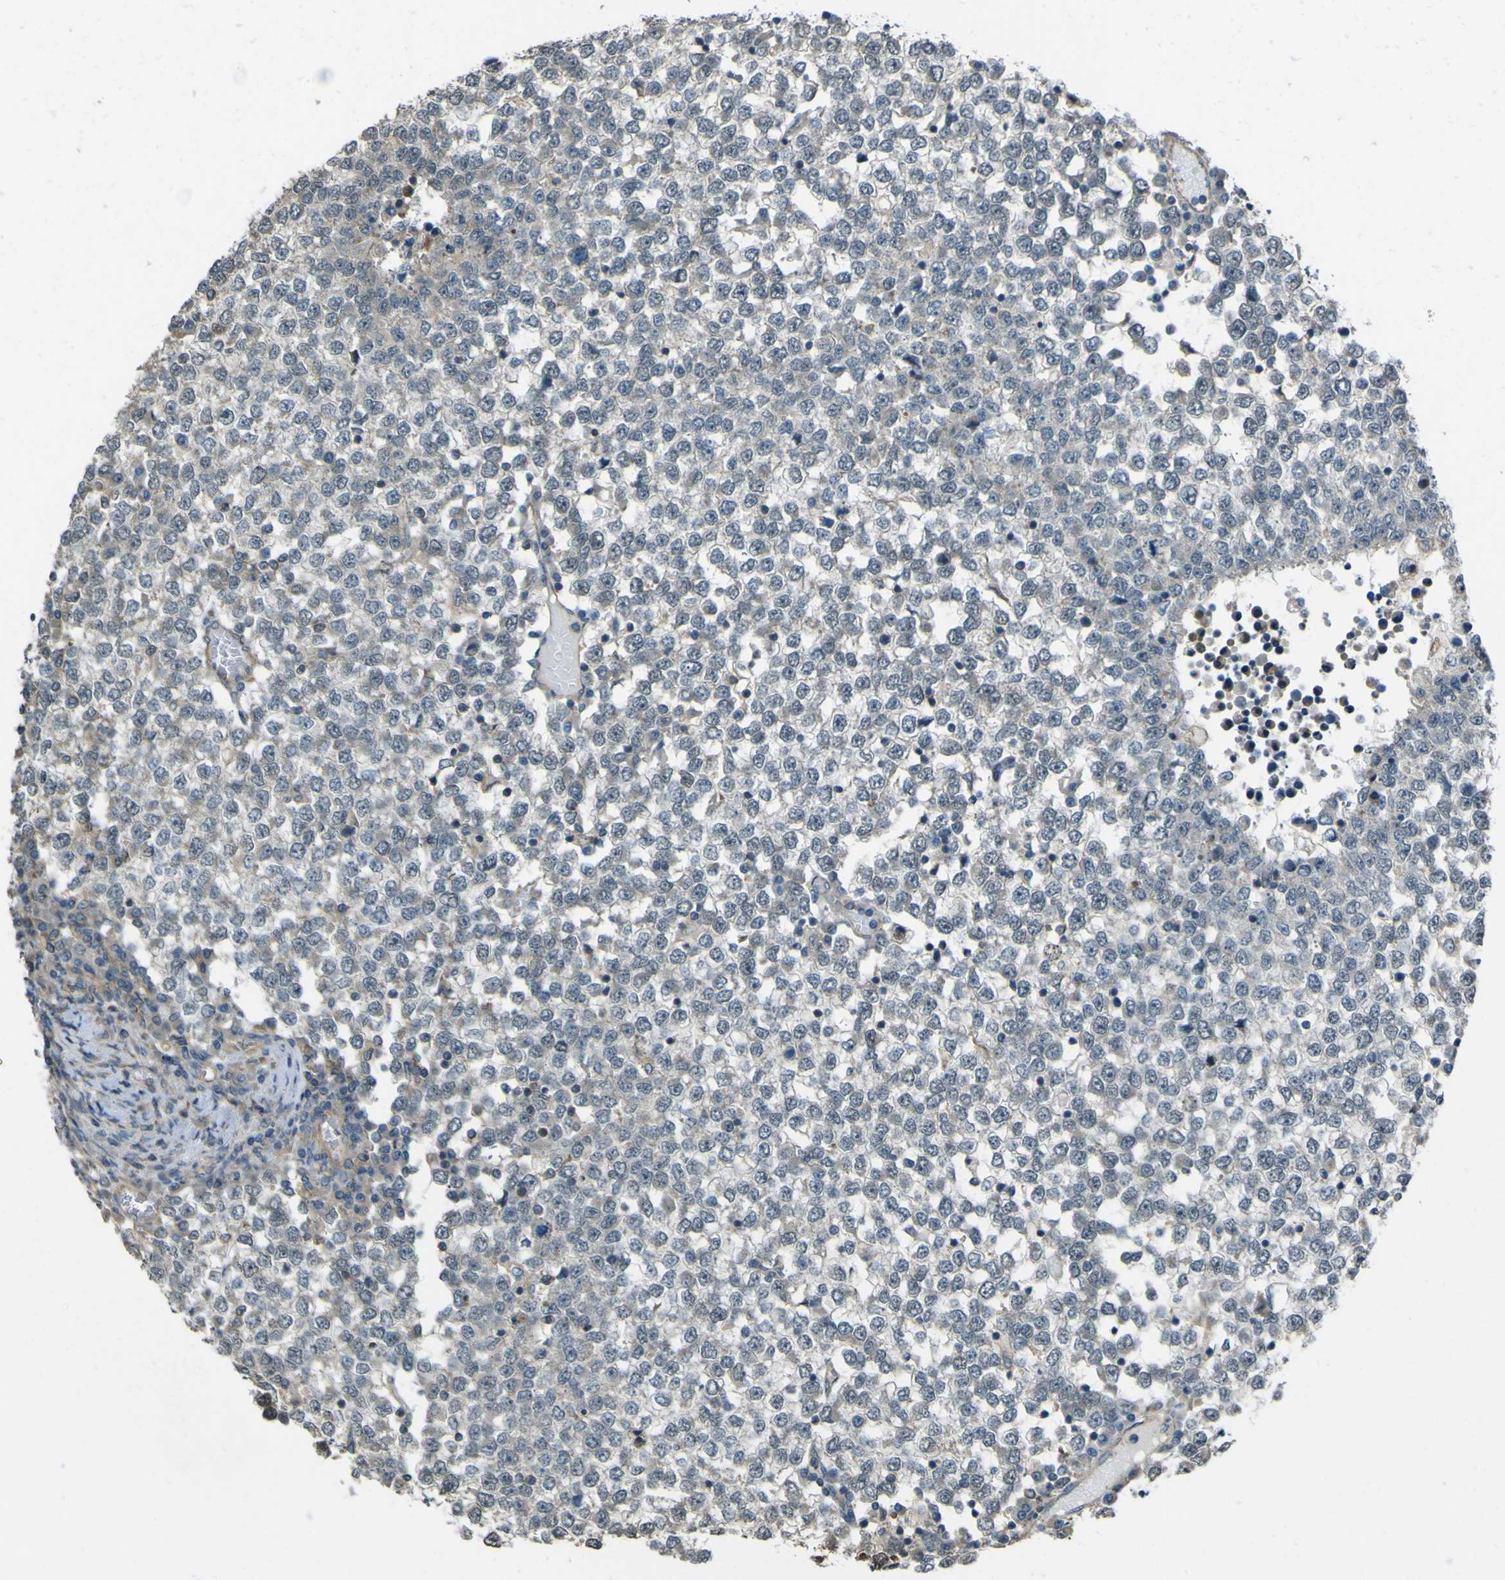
{"staining": {"intensity": "weak", "quantity": "25%-75%", "location": "cytoplasmic/membranous"}, "tissue": "testis cancer", "cell_type": "Tumor cells", "image_type": "cancer", "snomed": [{"axis": "morphology", "description": "Seminoma, NOS"}, {"axis": "topography", "description": "Testis"}], "caption": "Weak cytoplasmic/membranous expression for a protein is present in about 25%-75% of tumor cells of testis cancer (seminoma) using immunohistochemistry.", "gene": "NAALADL2", "patient": {"sex": "male", "age": 65}}